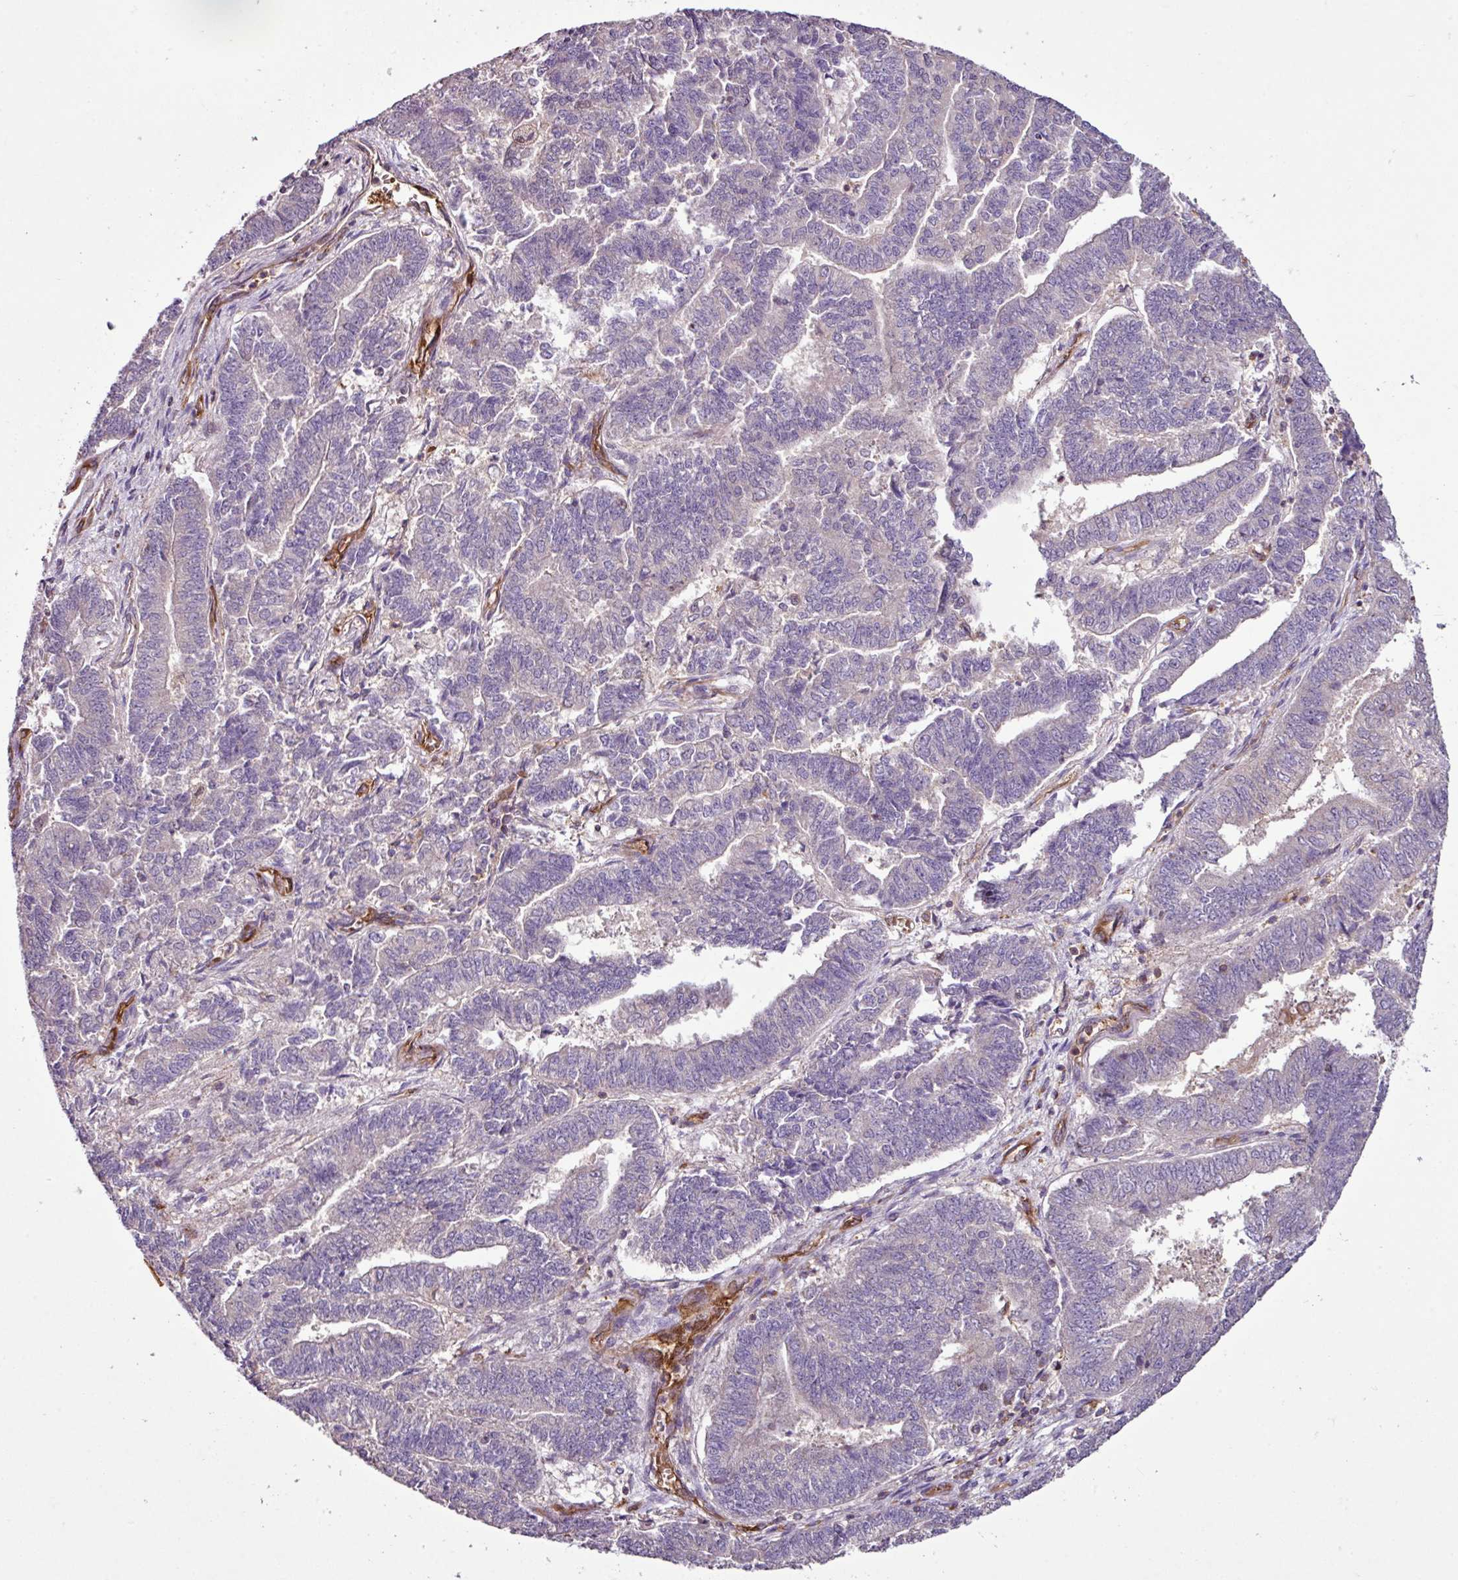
{"staining": {"intensity": "negative", "quantity": "none", "location": "none"}, "tissue": "endometrial cancer", "cell_type": "Tumor cells", "image_type": "cancer", "snomed": [{"axis": "morphology", "description": "Adenocarcinoma, NOS"}, {"axis": "topography", "description": "Endometrium"}], "caption": "A histopathology image of human adenocarcinoma (endometrial) is negative for staining in tumor cells. The staining was performed using DAB to visualize the protein expression in brown, while the nuclei were stained in blue with hematoxylin (Magnification: 20x).", "gene": "ZNF106", "patient": {"sex": "female", "age": 72}}